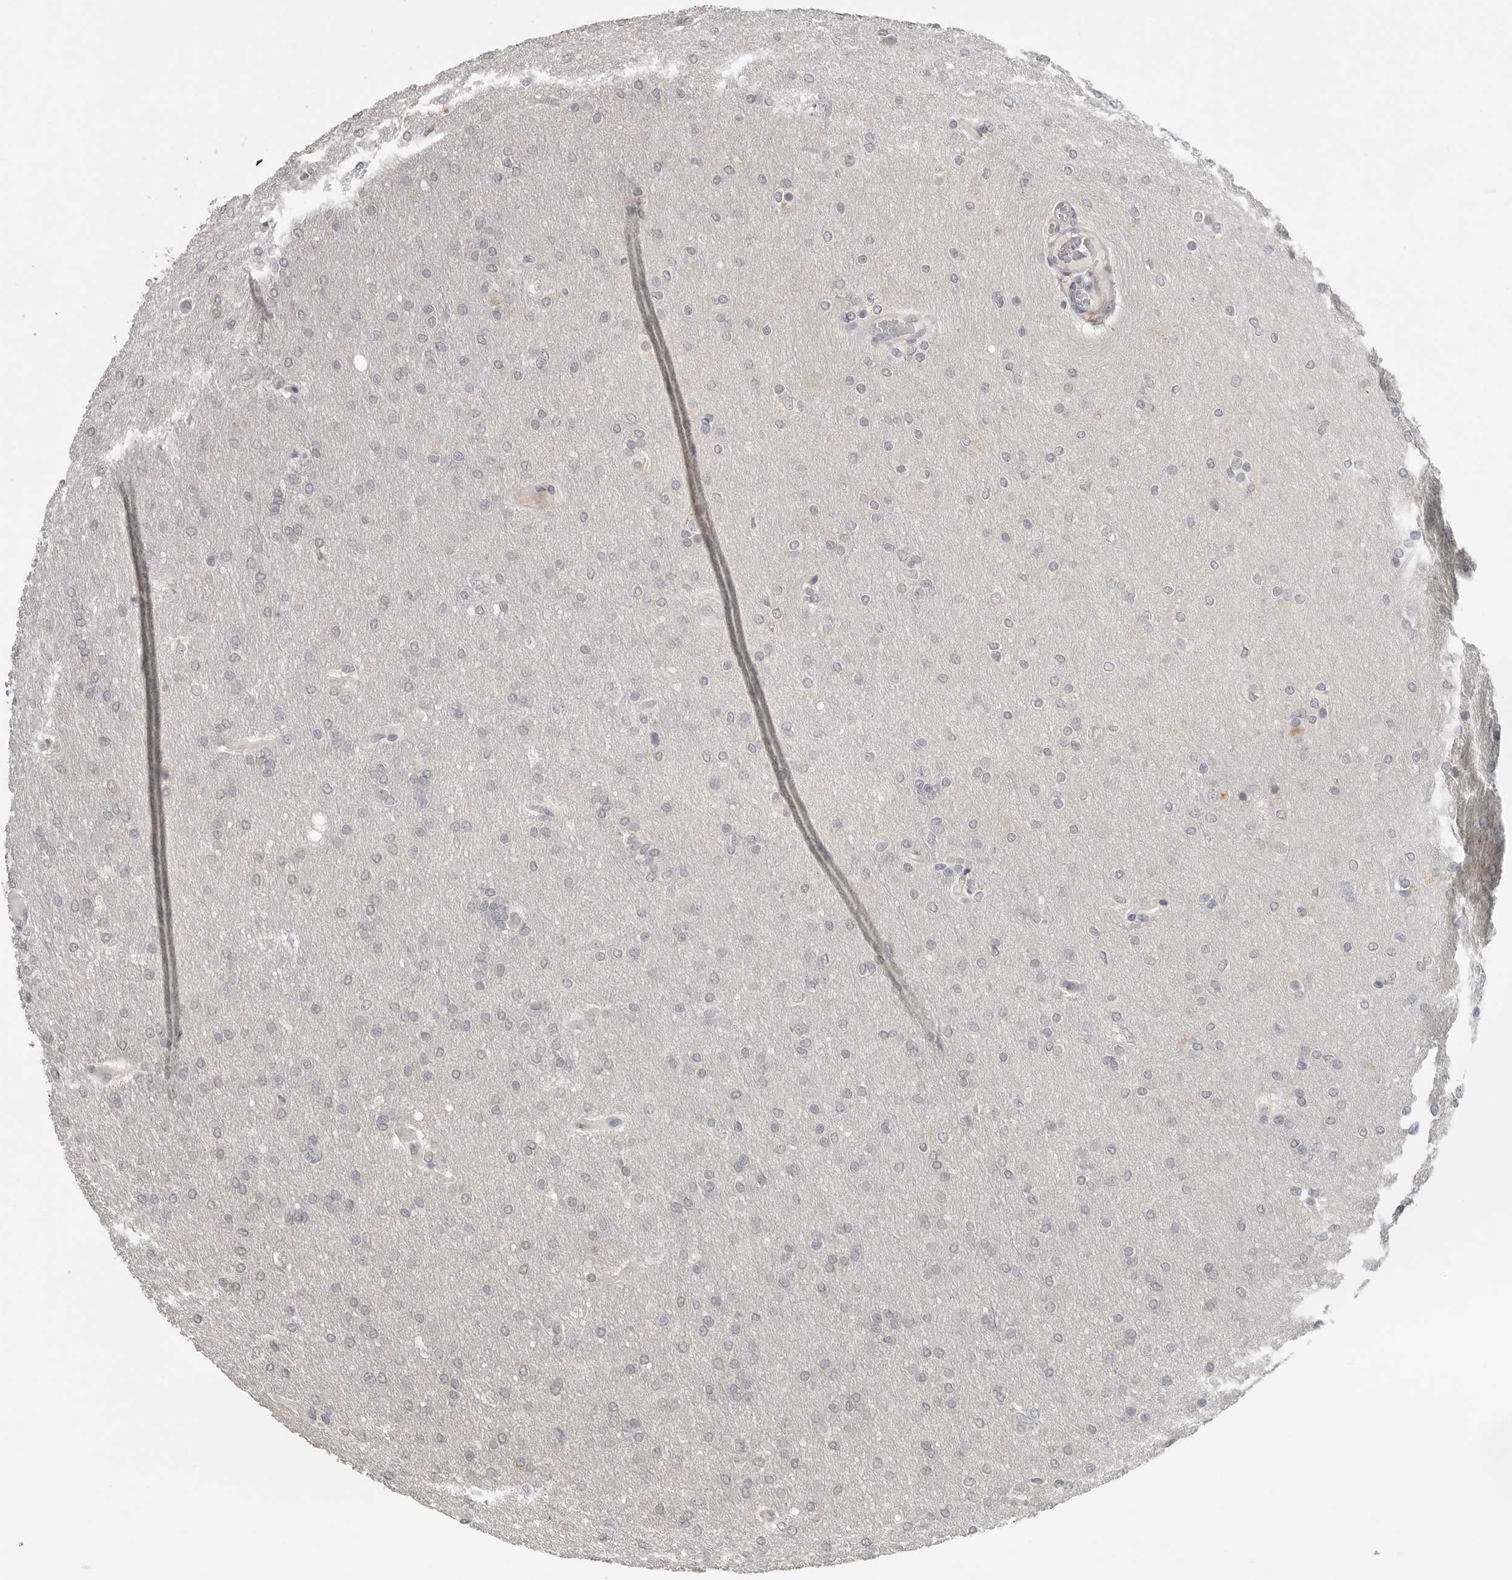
{"staining": {"intensity": "negative", "quantity": "none", "location": "none"}, "tissue": "glioma", "cell_type": "Tumor cells", "image_type": "cancer", "snomed": [{"axis": "morphology", "description": "Glioma, malignant, High grade"}, {"axis": "topography", "description": "Cerebral cortex"}], "caption": "A histopathology image of human malignant glioma (high-grade) is negative for staining in tumor cells.", "gene": "FOXP3", "patient": {"sex": "female", "age": 36}}